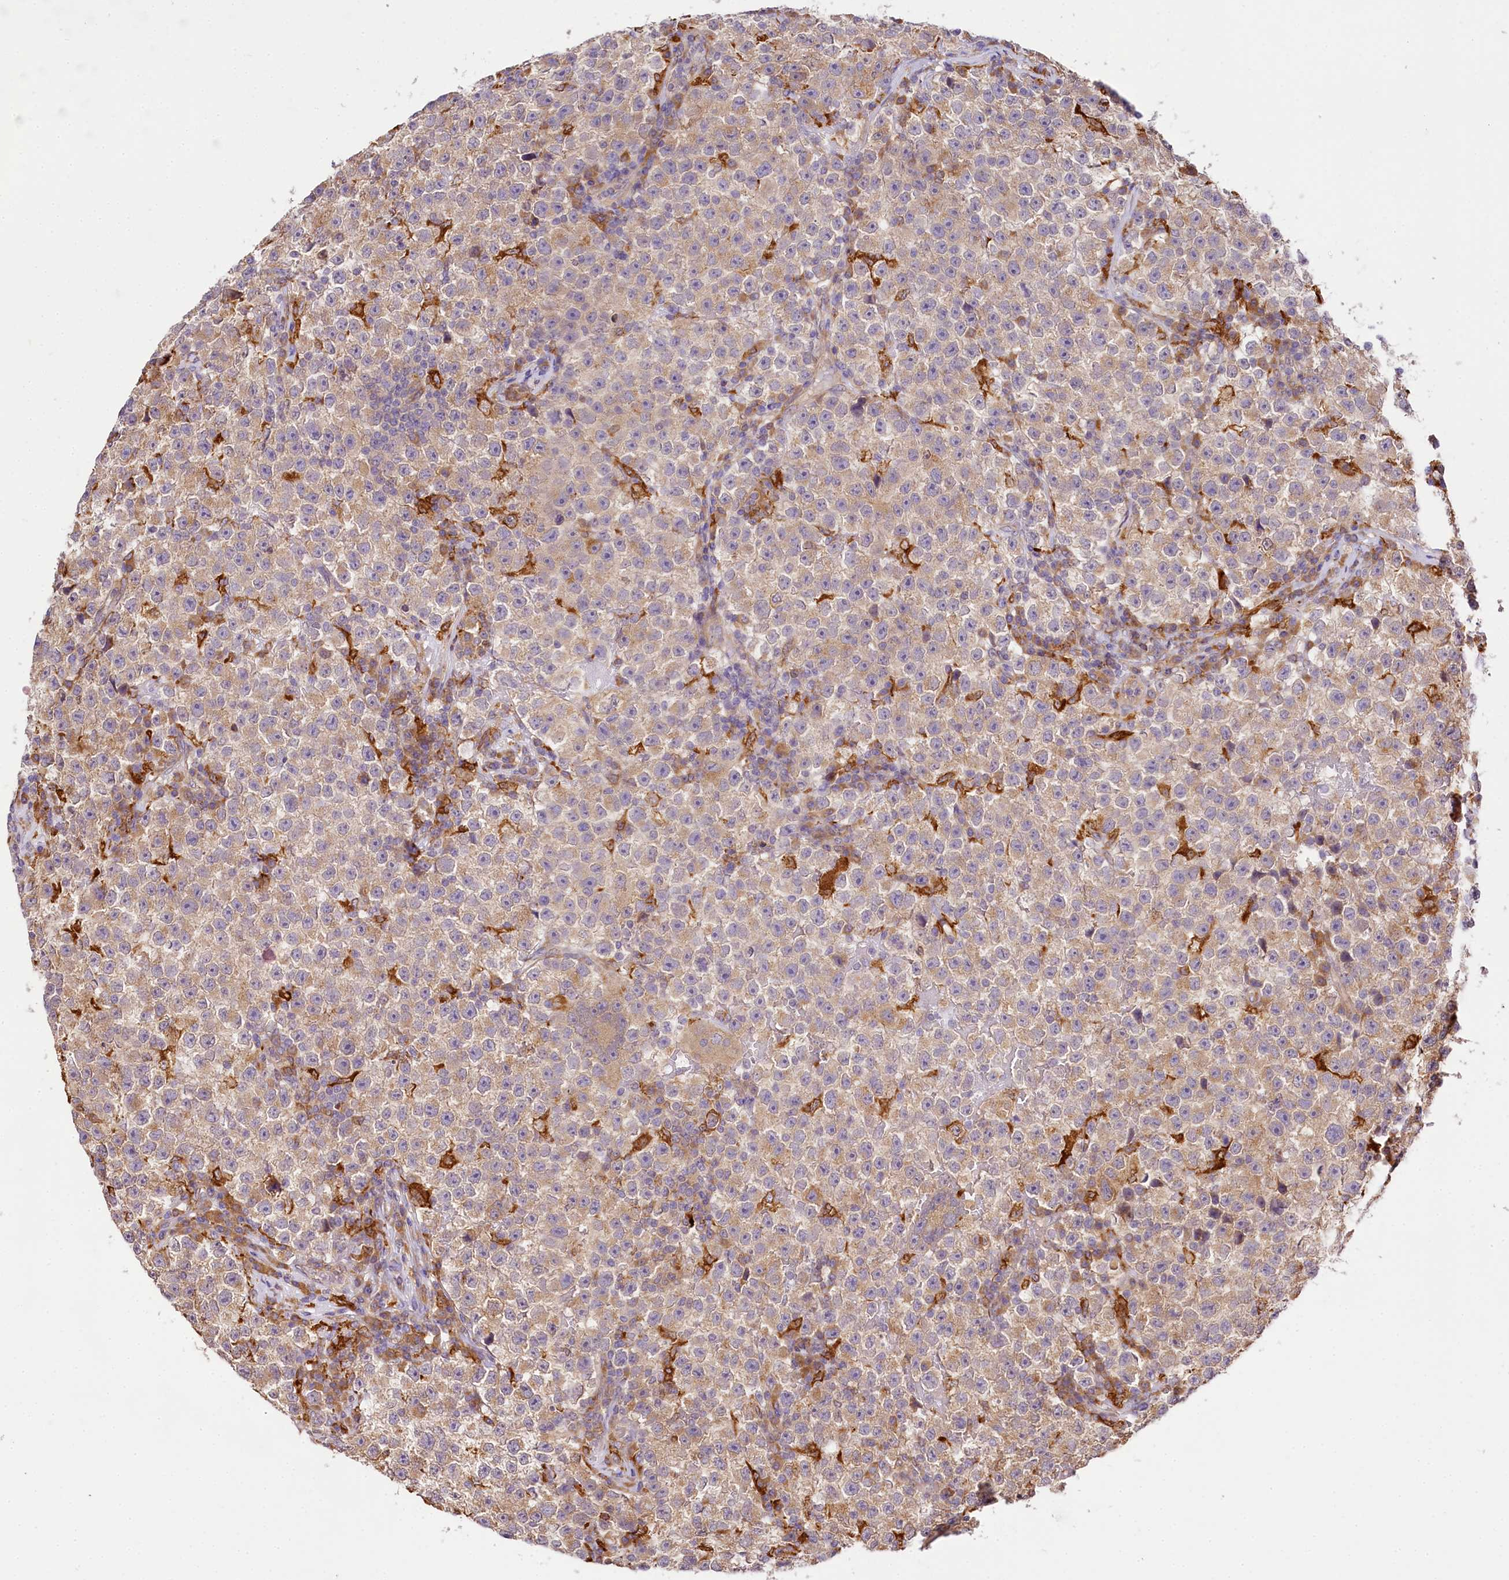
{"staining": {"intensity": "moderate", "quantity": ">75%", "location": "cytoplasmic/membranous"}, "tissue": "testis cancer", "cell_type": "Tumor cells", "image_type": "cancer", "snomed": [{"axis": "morphology", "description": "Seminoma, NOS"}, {"axis": "topography", "description": "Testis"}], "caption": "DAB (3,3'-diaminobenzidine) immunohistochemical staining of human seminoma (testis) demonstrates moderate cytoplasmic/membranous protein positivity in approximately >75% of tumor cells.", "gene": "PPIP5K2", "patient": {"sex": "male", "age": 22}}